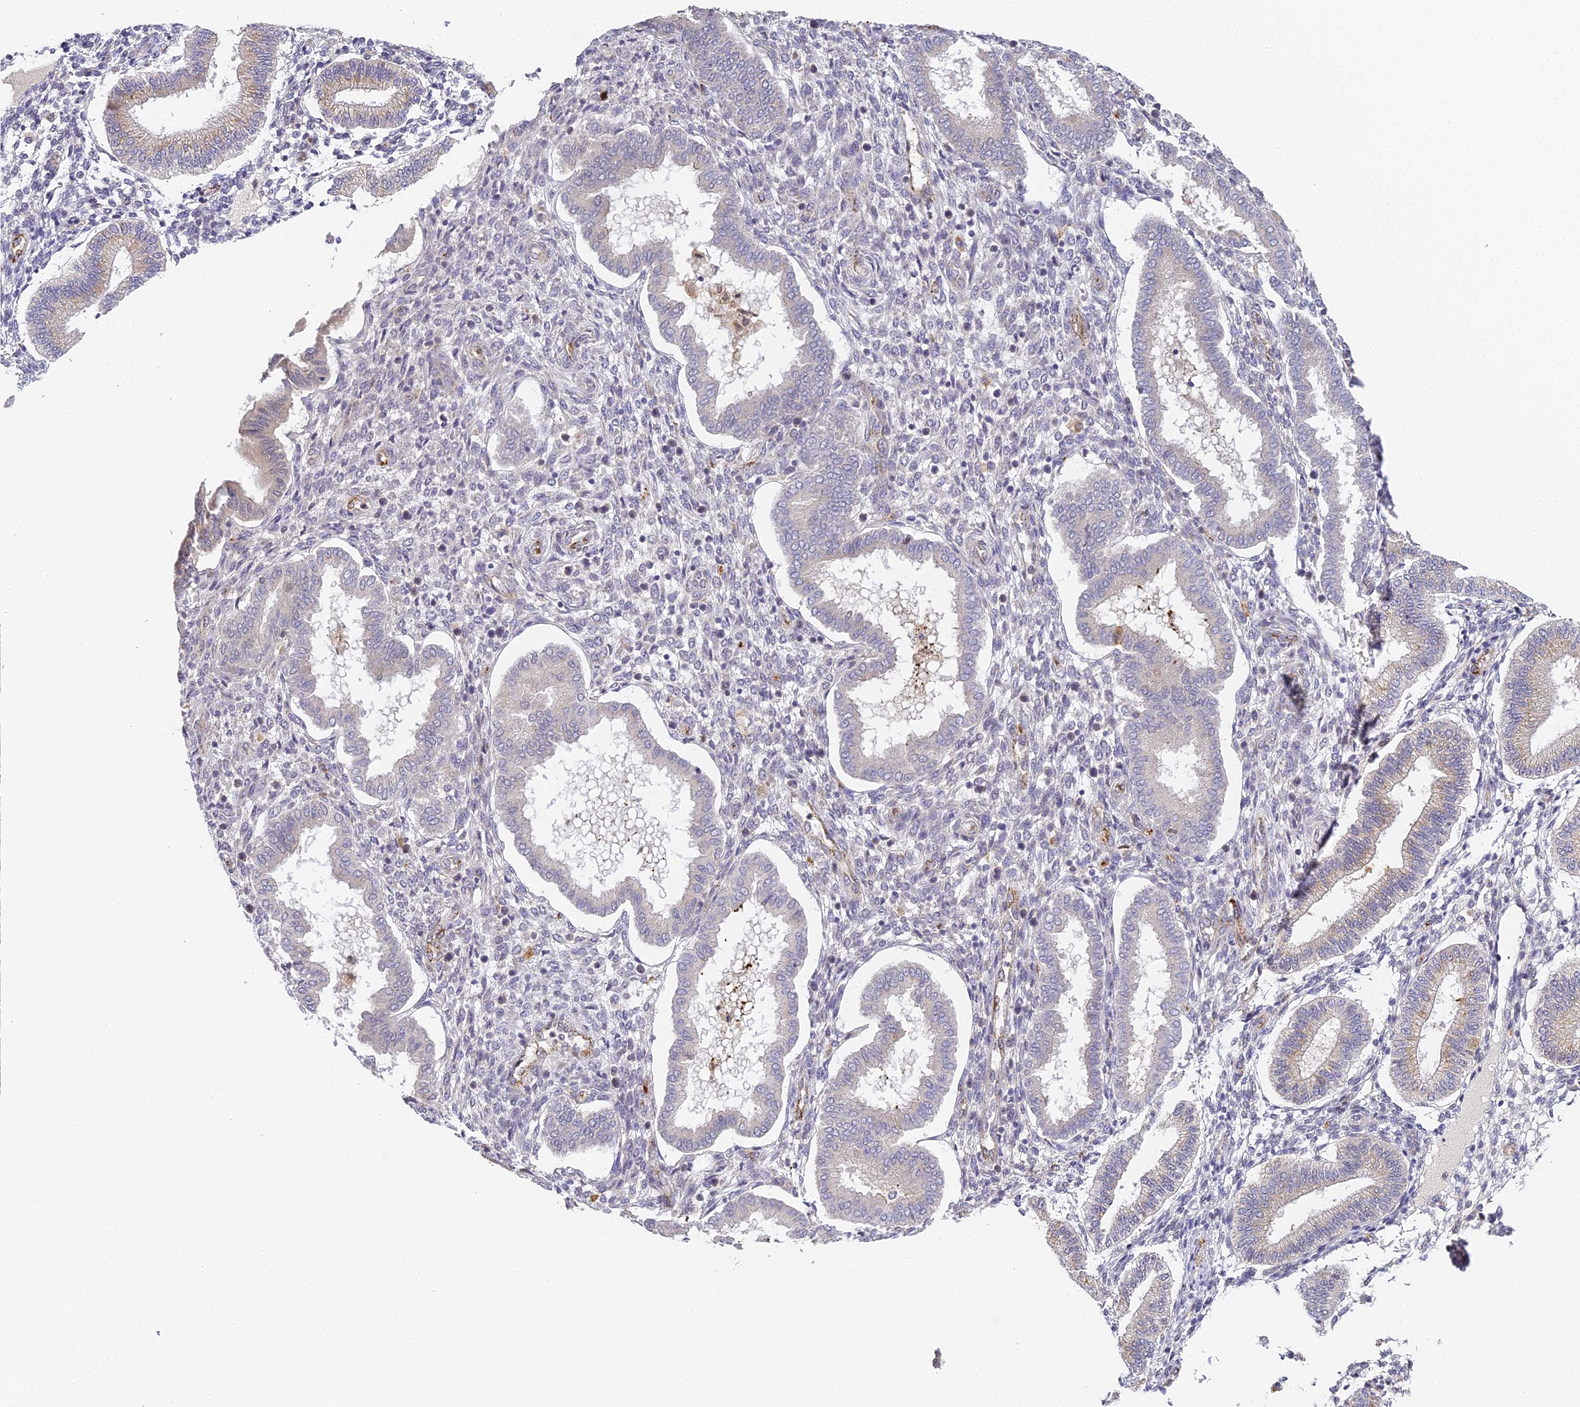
{"staining": {"intensity": "negative", "quantity": "none", "location": "none"}, "tissue": "endometrium", "cell_type": "Cells in endometrial stroma", "image_type": "normal", "snomed": [{"axis": "morphology", "description": "Normal tissue, NOS"}, {"axis": "topography", "description": "Endometrium"}], "caption": "There is no significant expression in cells in endometrial stroma of endometrium. The staining is performed using DAB brown chromogen with nuclei counter-stained in using hematoxylin.", "gene": "DNAAF10", "patient": {"sex": "female", "age": 24}}